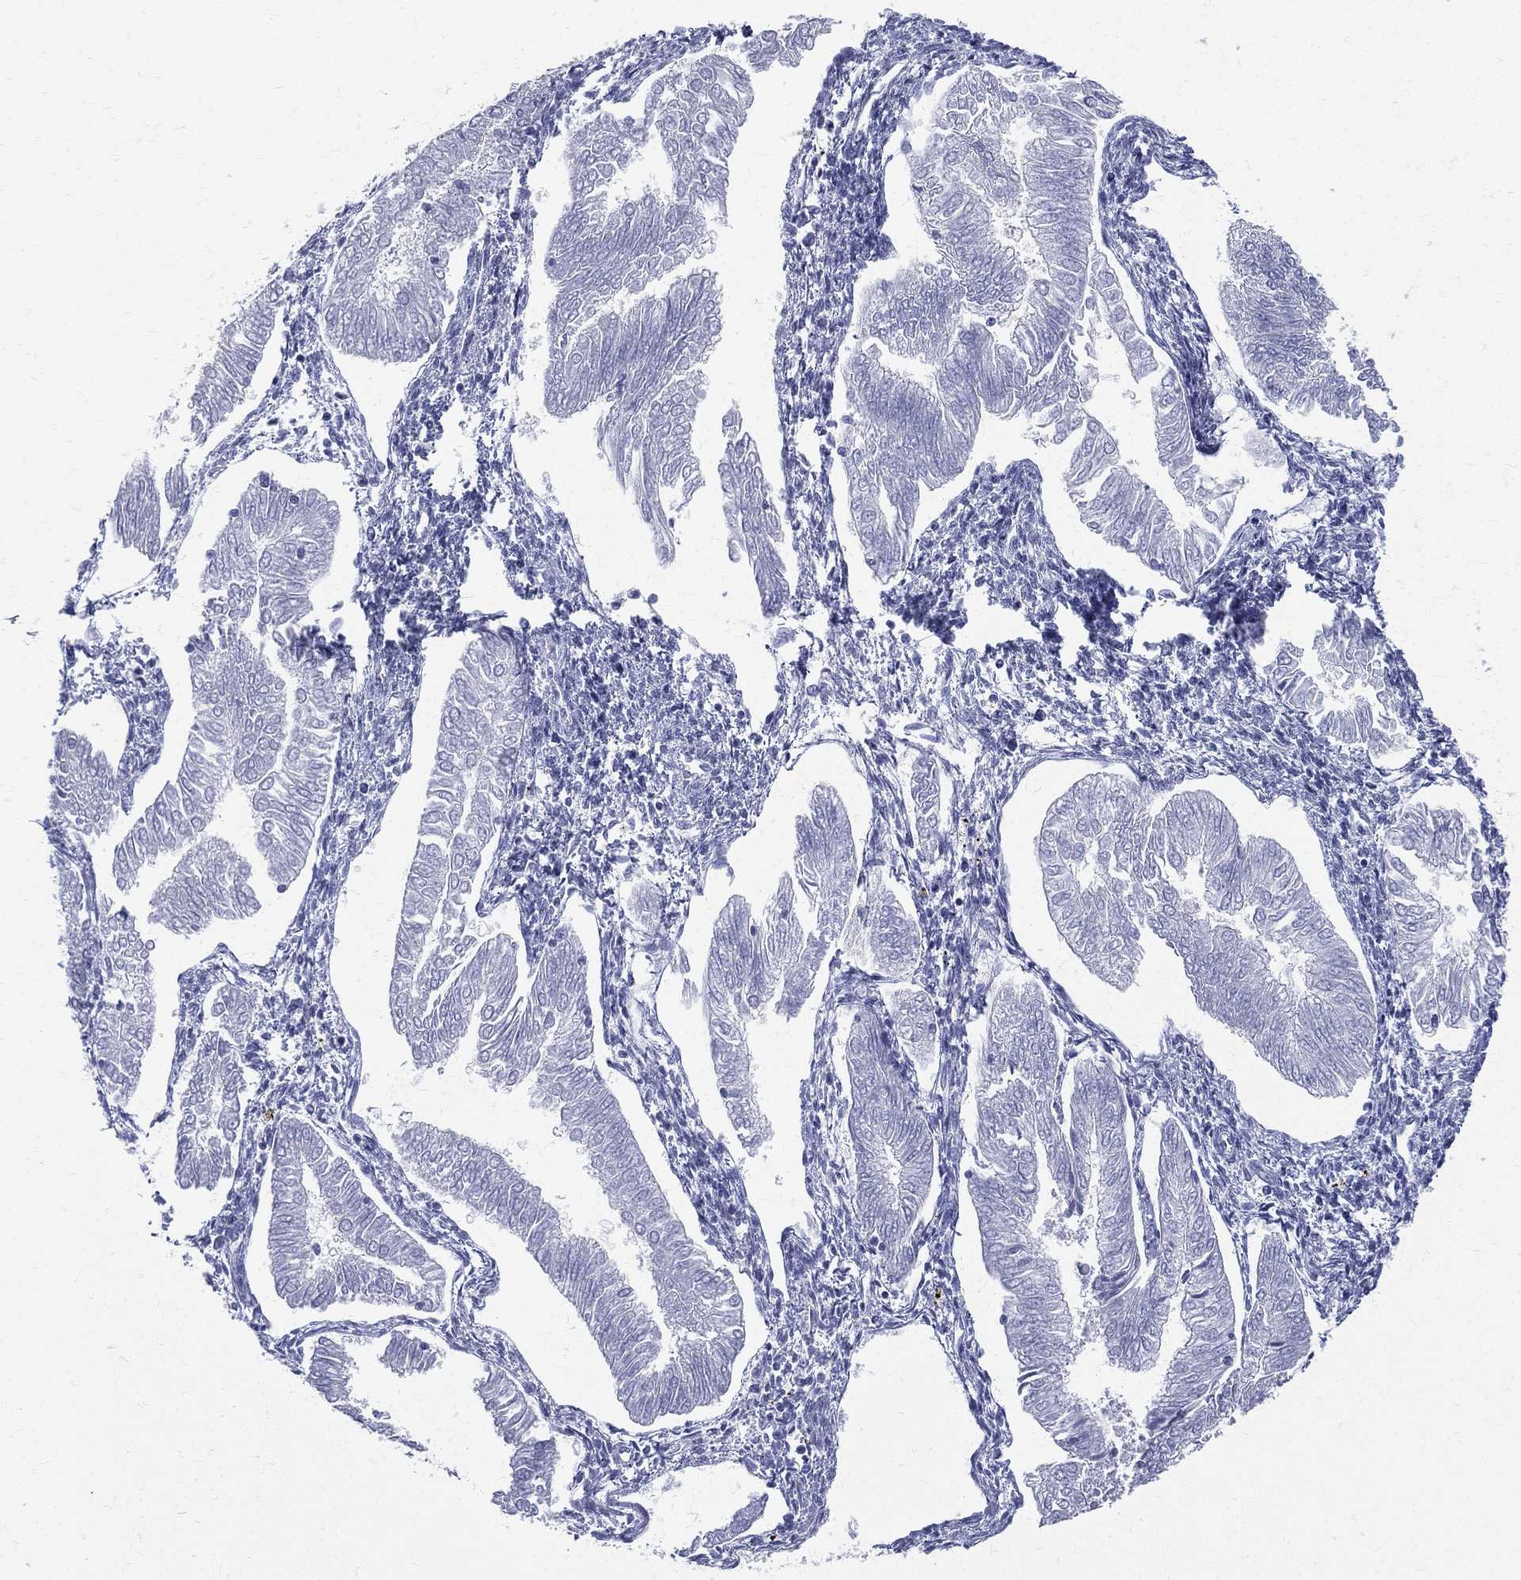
{"staining": {"intensity": "negative", "quantity": "none", "location": "none"}, "tissue": "endometrial cancer", "cell_type": "Tumor cells", "image_type": "cancer", "snomed": [{"axis": "morphology", "description": "Adenocarcinoma, NOS"}, {"axis": "topography", "description": "Endometrium"}], "caption": "Image shows no protein staining in tumor cells of endometrial cancer tissue.", "gene": "ETNPPL", "patient": {"sex": "female", "age": 53}}